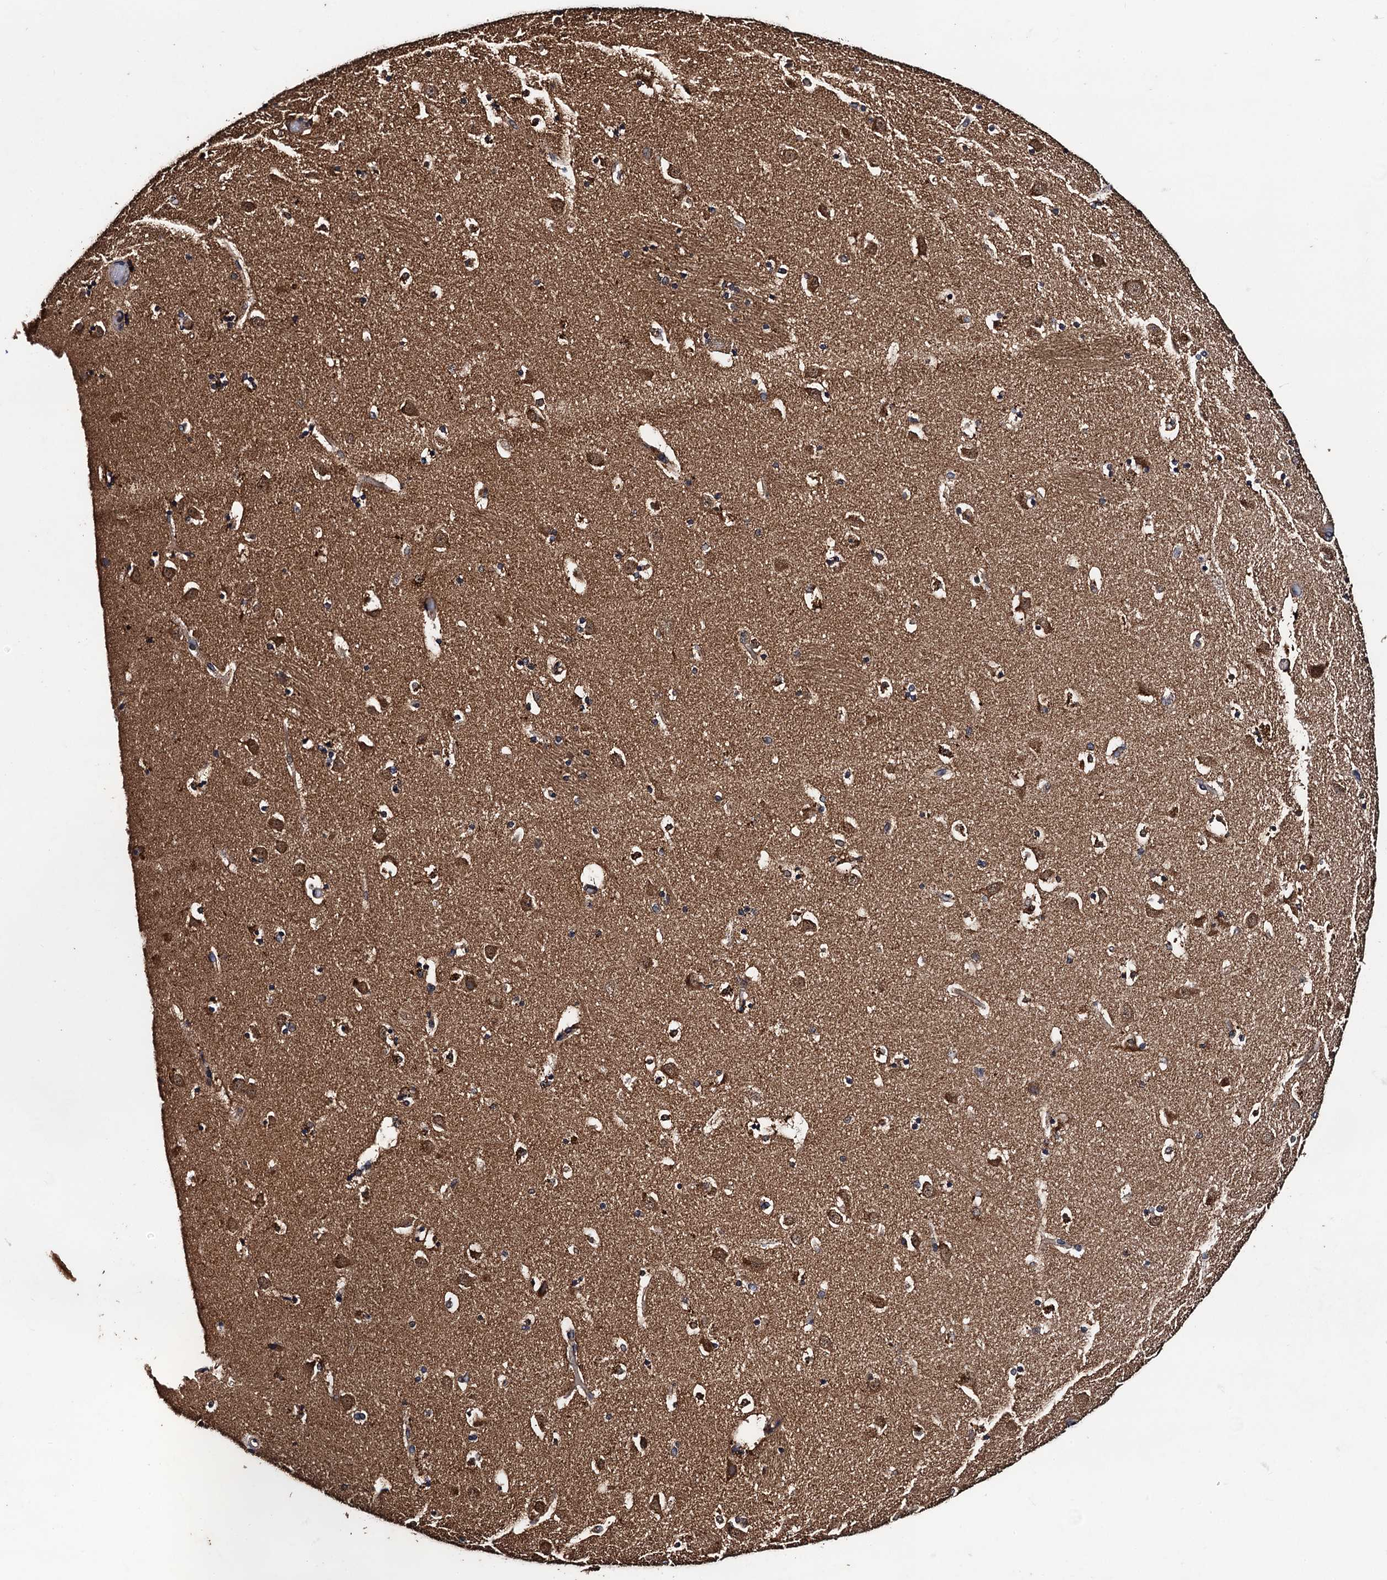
{"staining": {"intensity": "moderate", "quantity": "25%-75%", "location": "cytoplasmic/membranous"}, "tissue": "caudate", "cell_type": "Glial cells", "image_type": "normal", "snomed": [{"axis": "morphology", "description": "Normal tissue, NOS"}, {"axis": "topography", "description": "Lateral ventricle wall"}], "caption": "High-power microscopy captured an immunohistochemistry image of normal caudate, revealing moderate cytoplasmic/membranous staining in about 25%-75% of glial cells.", "gene": "PPTC7", "patient": {"sex": "male", "age": 45}}